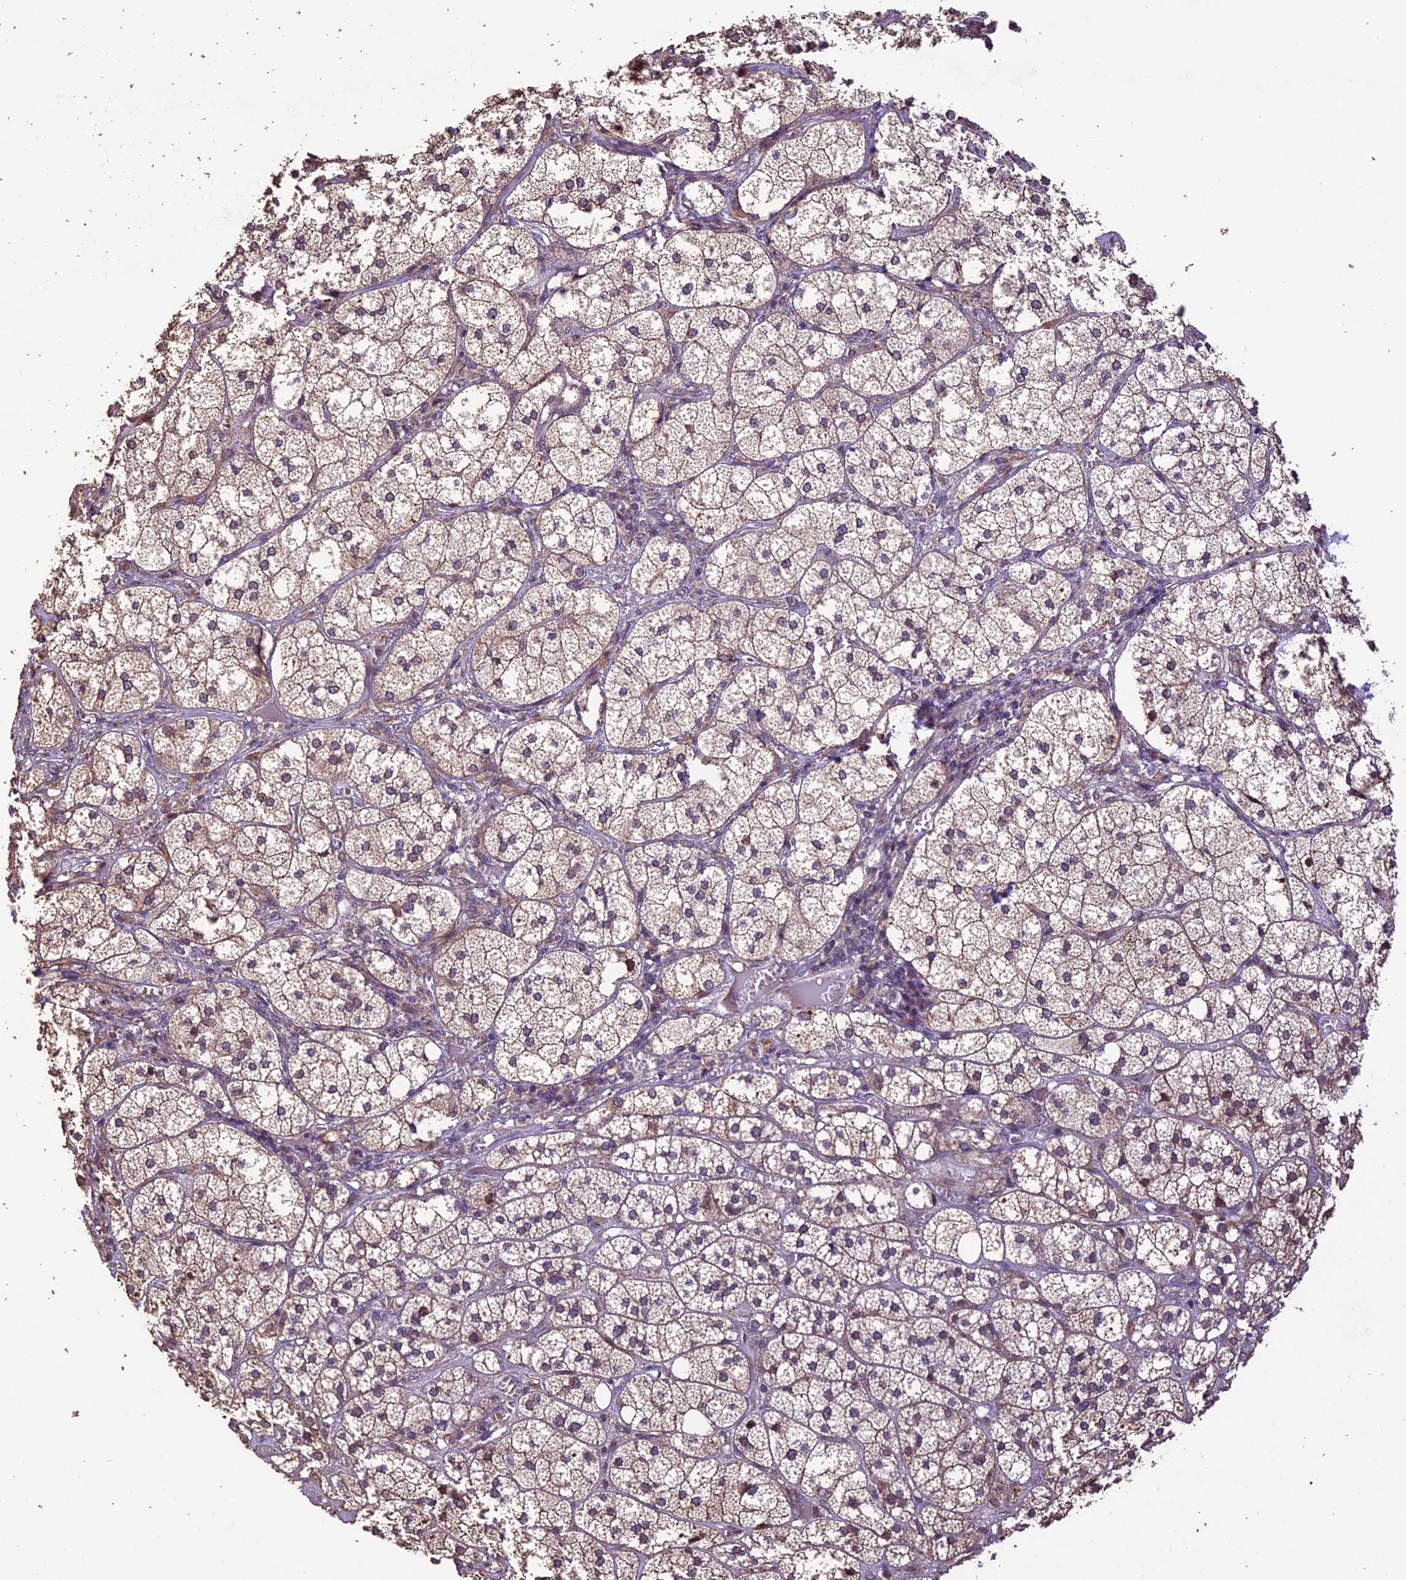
{"staining": {"intensity": "weak", "quantity": ">75%", "location": "cytoplasmic/membranous,nuclear"}, "tissue": "adrenal gland", "cell_type": "Glandular cells", "image_type": "normal", "snomed": [{"axis": "morphology", "description": "Normal tissue, NOS"}, {"axis": "topography", "description": "Adrenal gland"}], "caption": "Brown immunohistochemical staining in unremarkable human adrenal gland reveals weak cytoplasmic/membranous,nuclear positivity in approximately >75% of glandular cells.", "gene": "DGKH", "patient": {"sex": "female", "age": 61}}